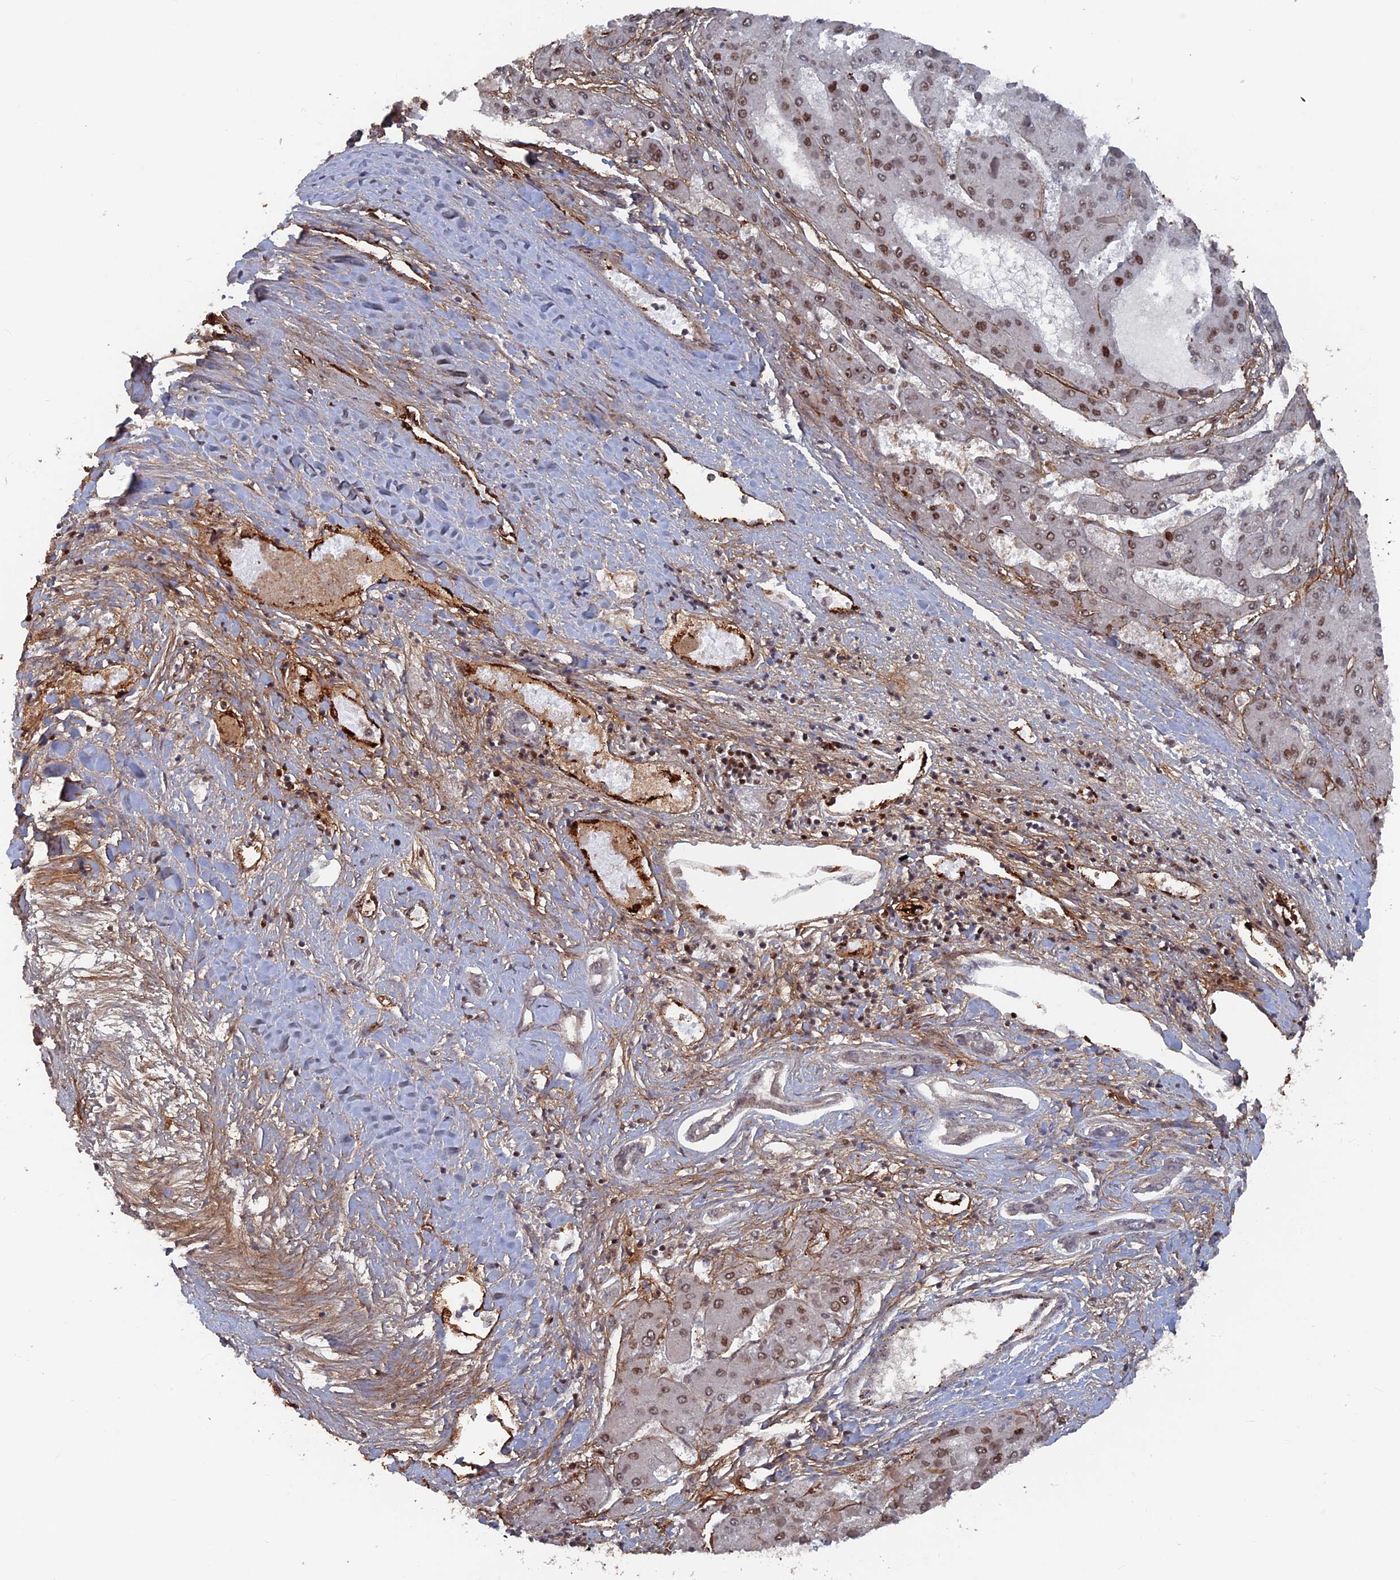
{"staining": {"intensity": "moderate", "quantity": ">75%", "location": "nuclear"}, "tissue": "liver cancer", "cell_type": "Tumor cells", "image_type": "cancer", "snomed": [{"axis": "morphology", "description": "Carcinoma, Hepatocellular, NOS"}, {"axis": "topography", "description": "Liver"}], "caption": "Immunohistochemistry (IHC) (DAB (3,3'-diaminobenzidine)) staining of human liver cancer displays moderate nuclear protein positivity in about >75% of tumor cells.", "gene": "SH3D21", "patient": {"sex": "female", "age": 73}}